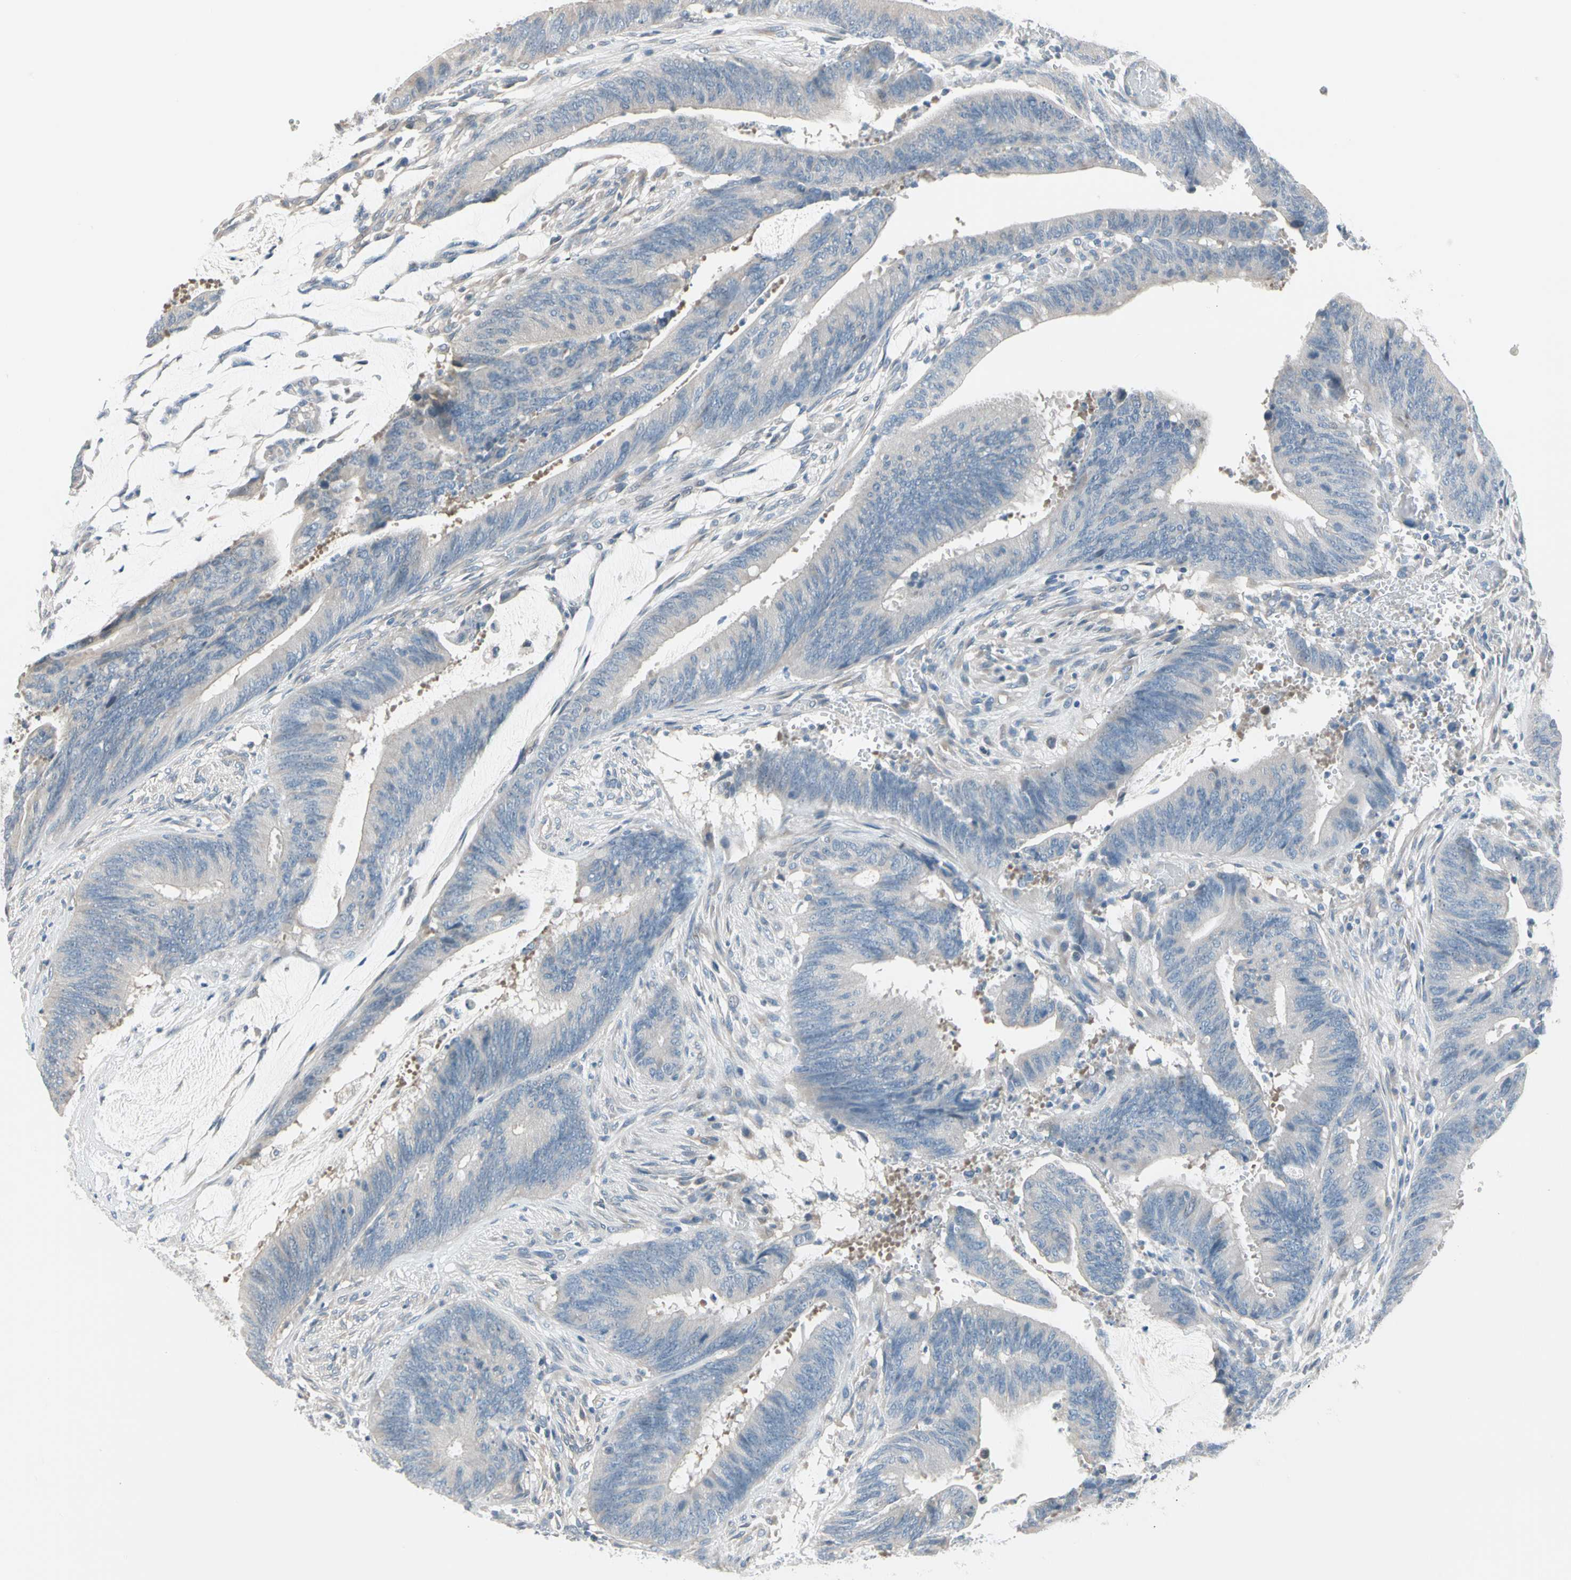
{"staining": {"intensity": "negative", "quantity": "none", "location": "none"}, "tissue": "colorectal cancer", "cell_type": "Tumor cells", "image_type": "cancer", "snomed": [{"axis": "morphology", "description": "Adenocarcinoma, NOS"}, {"axis": "topography", "description": "Rectum"}], "caption": "Tumor cells show no significant expression in colorectal adenocarcinoma. Brightfield microscopy of IHC stained with DAB (brown) and hematoxylin (blue), captured at high magnification.", "gene": "STK40", "patient": {"sex": "female", "age": 66}}